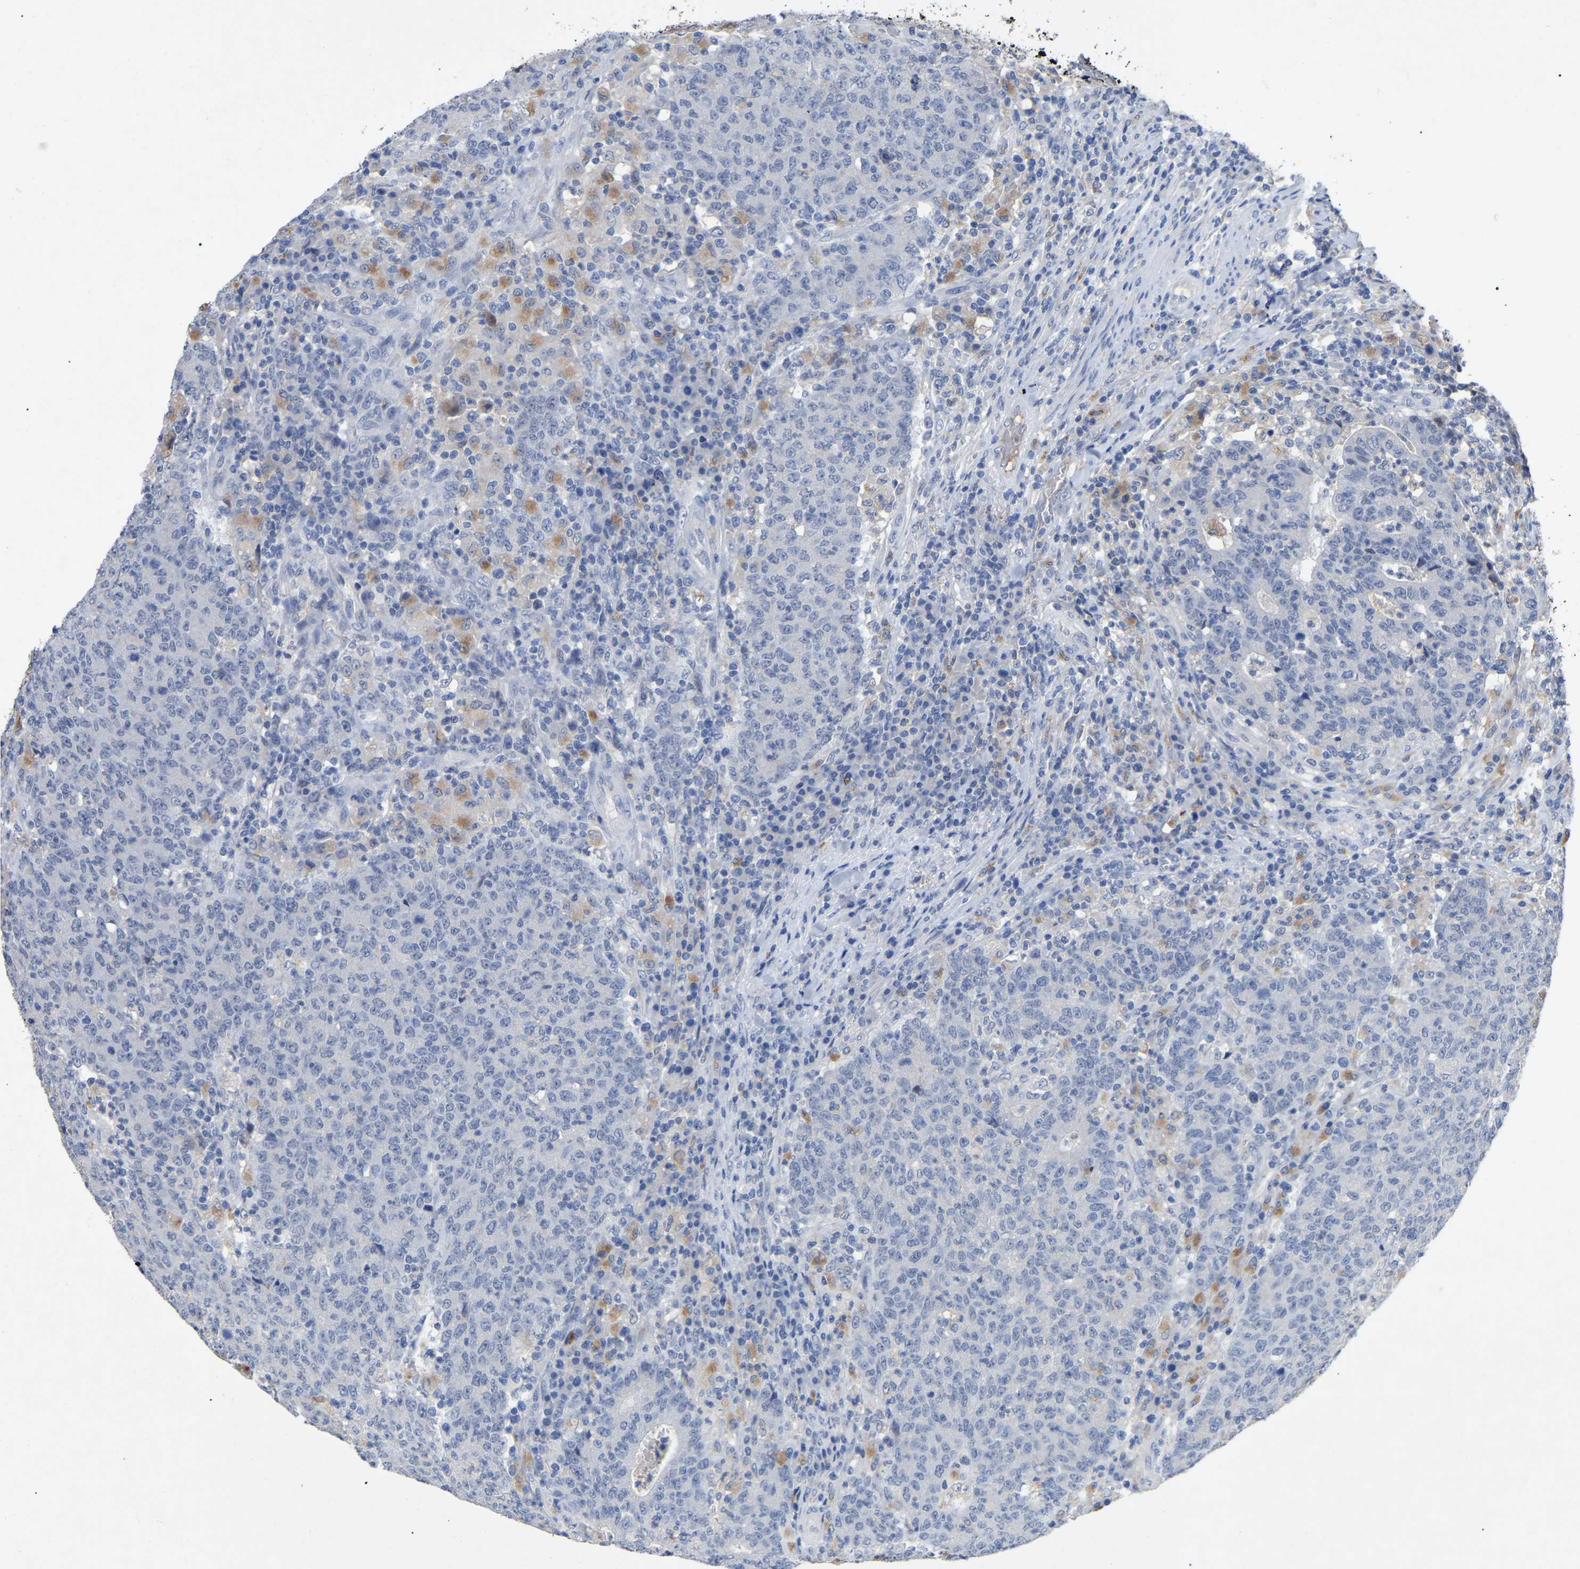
{"staining": {"intensity": "negative", "quantity": "none", "location": "none"}, "tissue": "colorectal cancer", "cell_type": "Tumor cells", "image_type": "cancer", "snomed": [{"axis": "morphology", "description": "Adenocarcinoma, NOS"}, {"axis": "topography", "description": "Colon"}], "caption": "Immunohistochemistry of adenocarcinoma (colorectal) demonstrates no staining in tumor cells.", "gene": "SMPD2", "patient": {"sex": "female", "age": 75}}